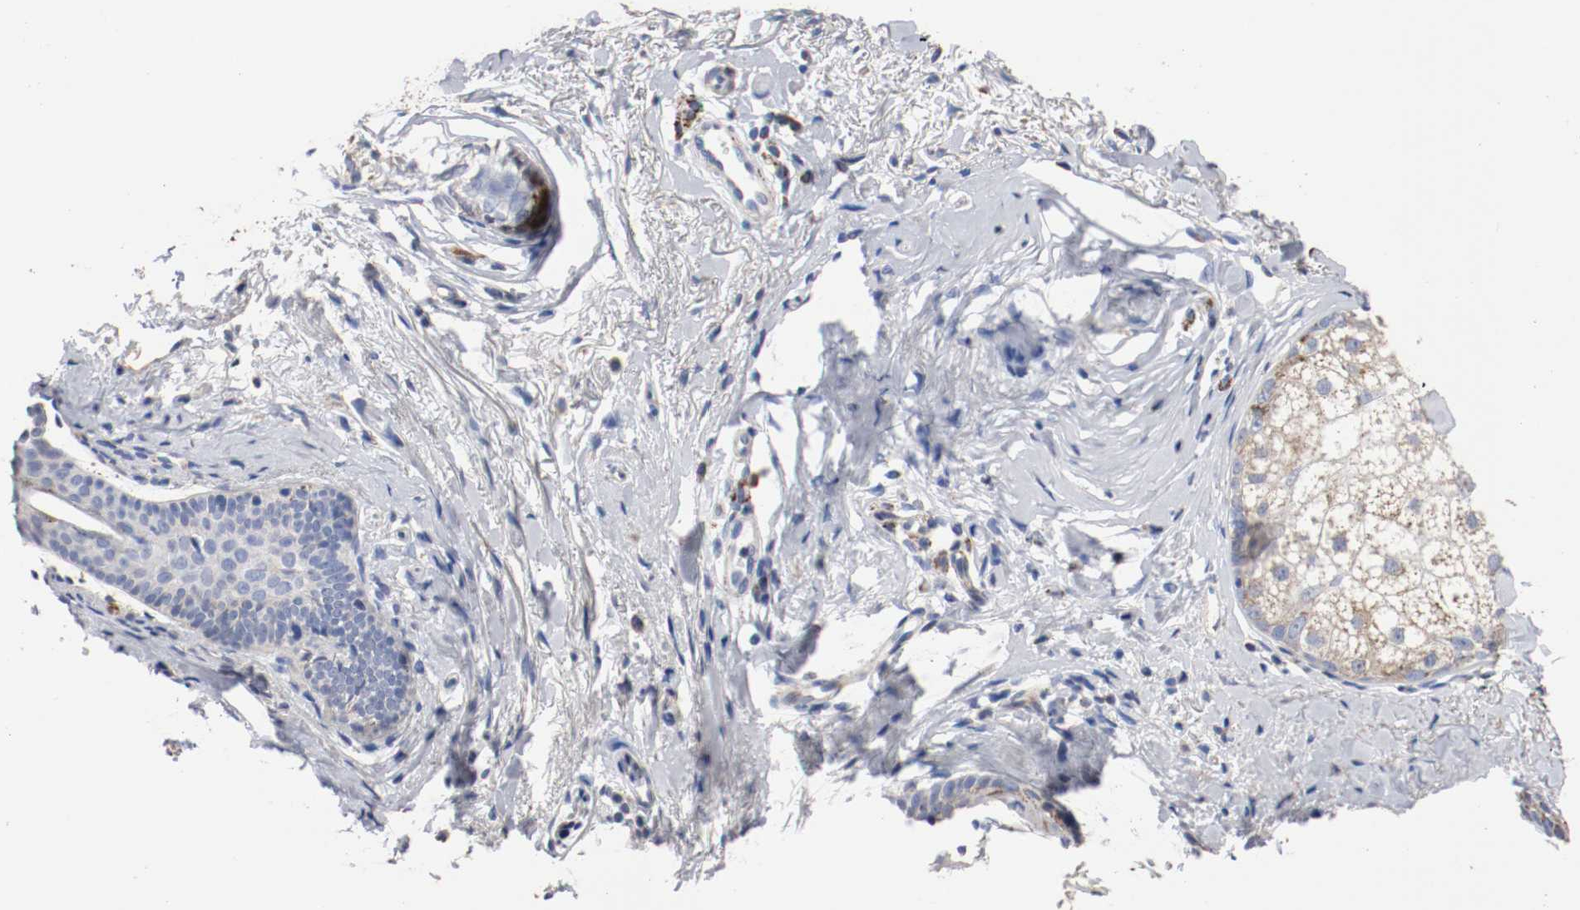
{"staining": {"intensity": "negative", "quantity": "none", "location": "none"}, "tissue": "skin cancer", "cell_type": "Tumor cells", "image_type": "cancer", "snomed": [{"axis": "morphology", "description": "Normal tissue, NOS"}, {"axis": "morphology", "description": "Basal cell carcinoma"}, {"axis": "topography", "description": "Skin"}], "caption": "A high-resolution image shows immunohistochemistry (IHC) staining of skin cancer, which demonstrates no significant positivity in tumor cells.", "gene": "TUBD1", "patient": {"sex": "female", "age": 69}}